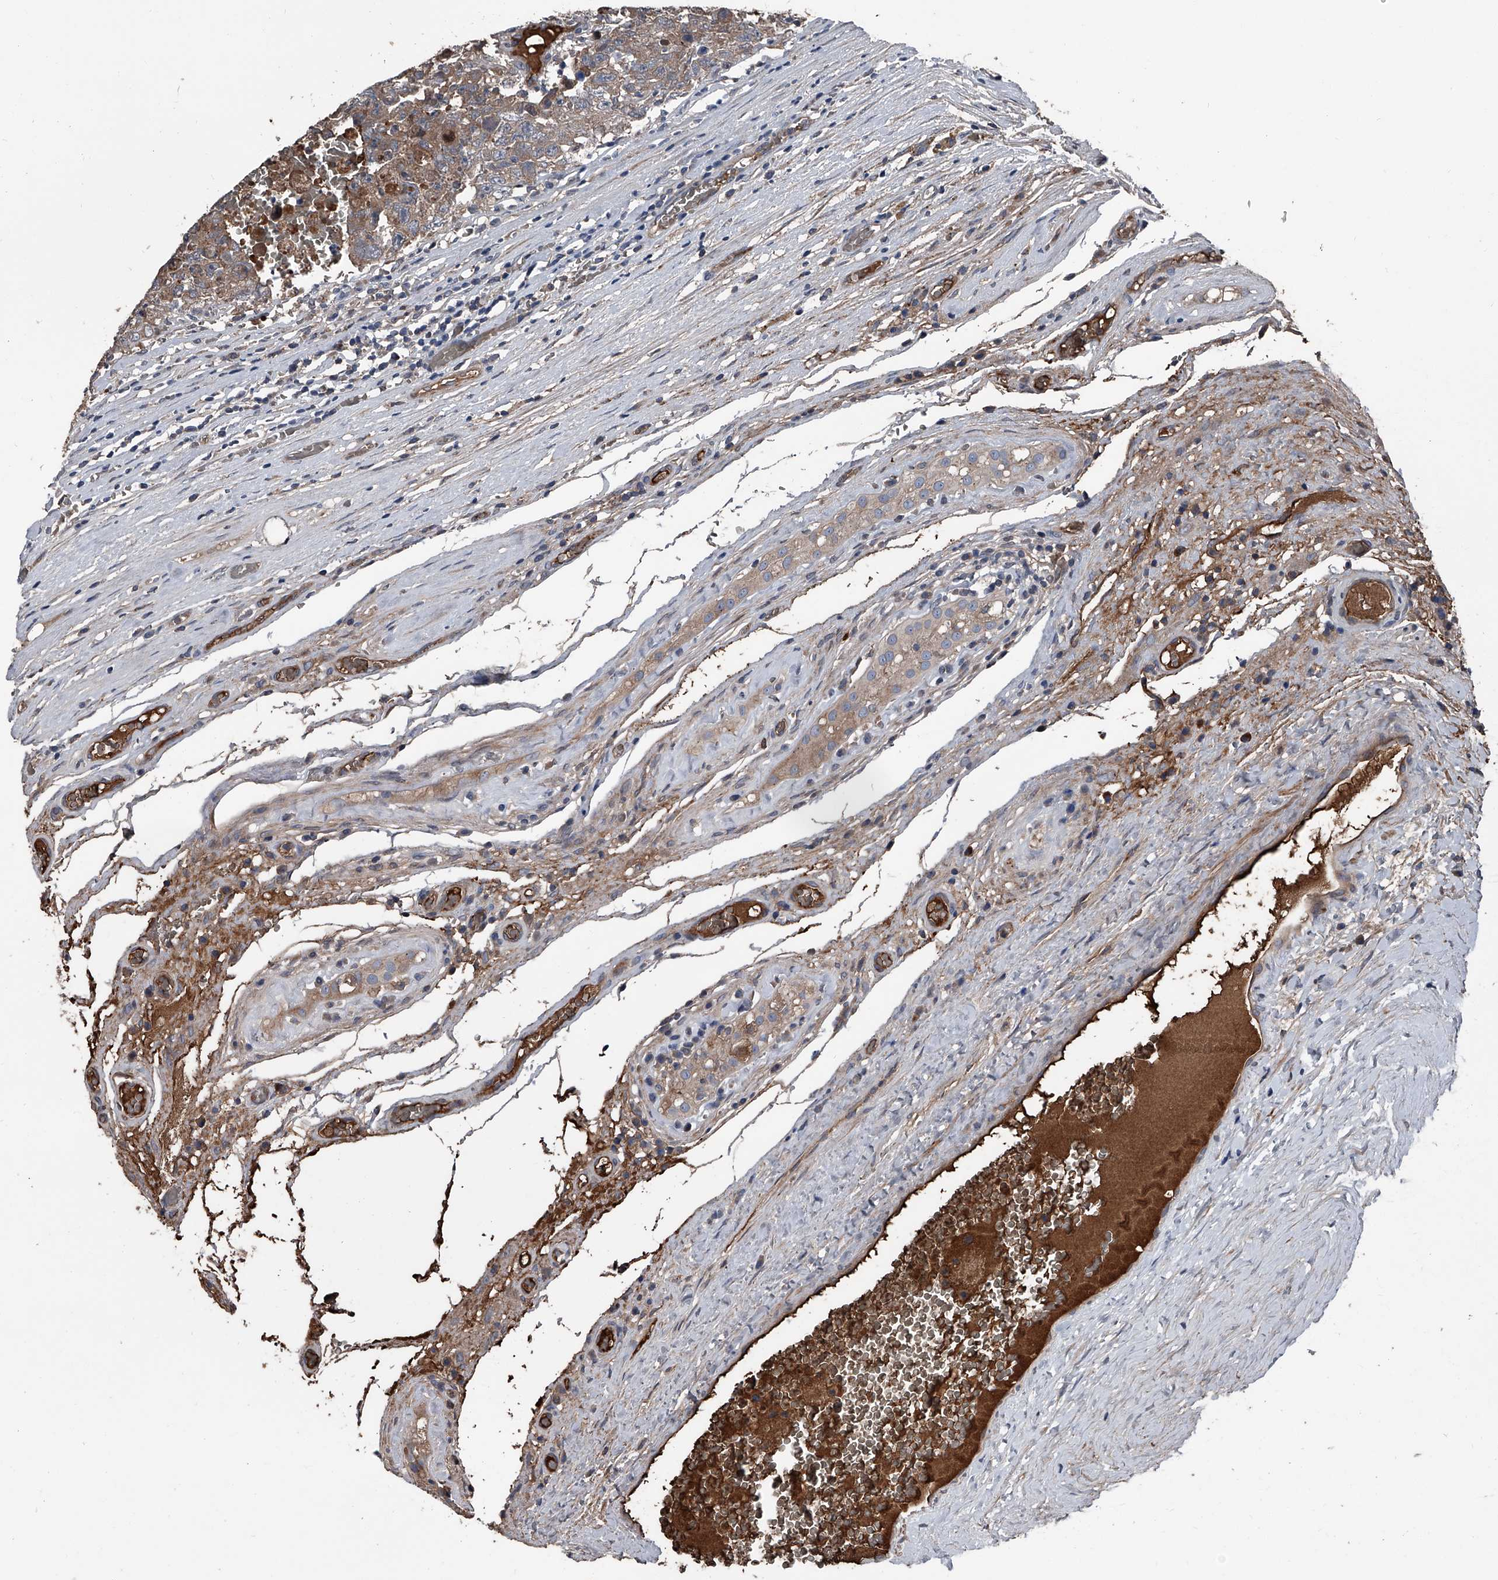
{"staining": {"intensity": "moderate", "quantity": ">75%", "location": "cytoplasmic/membranous"}, "tissue": "testis cancer", "cell_type": "Tumor cells", "image_type": "cancer", "snomed": [{"axis": "morphology", "description": "Carcinoma, Embryonal, NOS"}, {"axis": "topography", "description": "Testis"}], "caption": "An immunohistochemistry photomicrograph of neoplastic tissue is shown. Protein staining in brown shows moderate cytoplasmic/membranous positivity in embryonal carcinoma (testis) within tumor cells.", "gene": "KIF13A", "patient": {"sex": "male", "age": 26}}